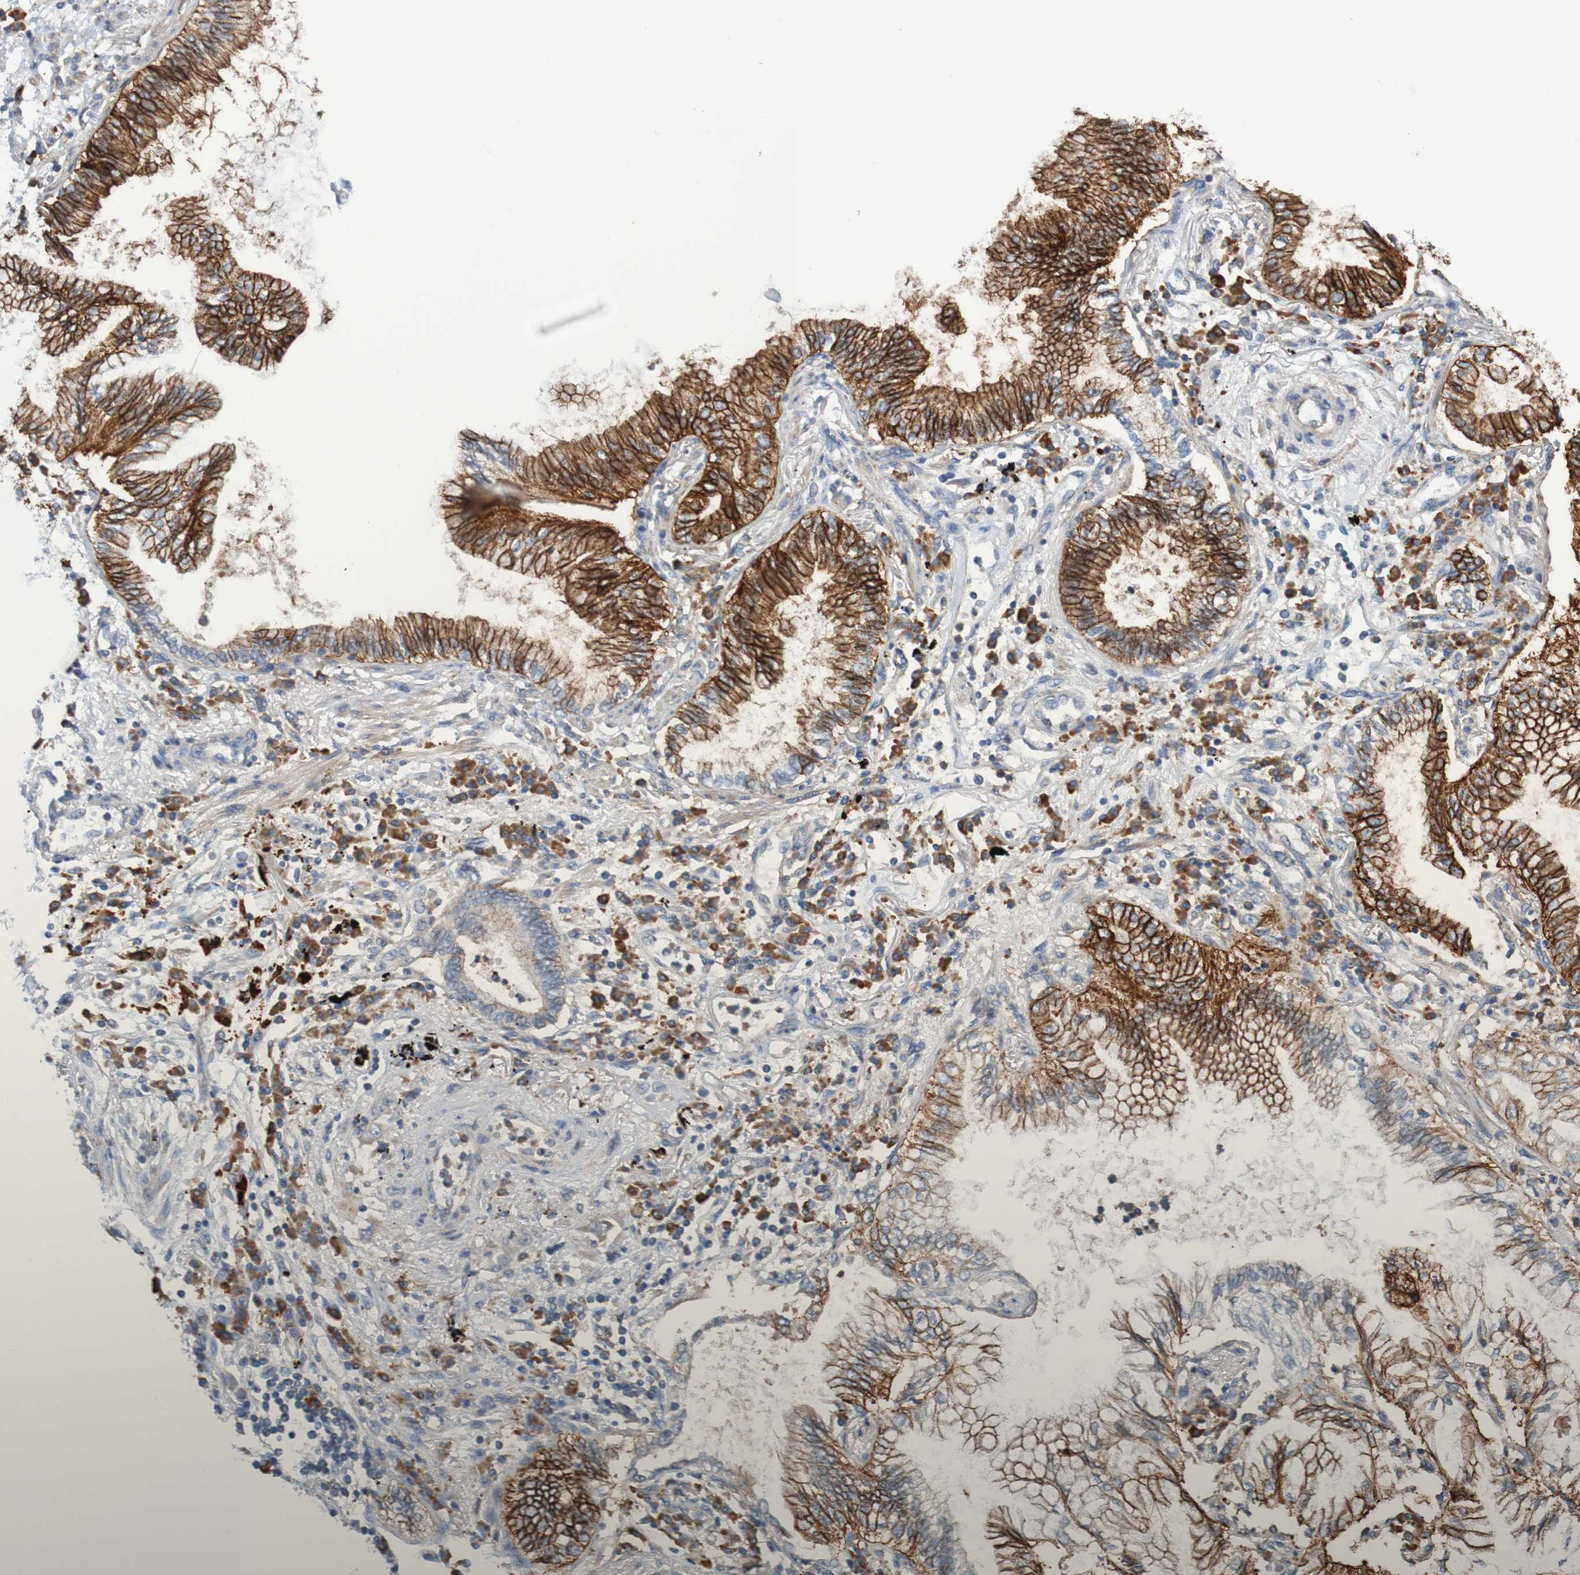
{"staining": {"intensity": "strong", "quantity": "25%-75%", "location": "cytoplasmic/membranous"}, "tissue": "lung cancer", "cell_type": "Tumor cells", "image_type": "cancer", "snomed": [{"axis": "morphology", "description": "Normal tissue, NOS"}, {"axis": "morphology", "description": "Adenocarcinoma, NOS"}, {"axis": "topography", "description": "Bronchus"}, {"axis": "topography", "description": "Lung"}], "caption": "A photomicrograph of human lung cancer stained for a protein displays strong cytoplasmic/membranous brown staining in tumor cells.", "gene": "CLDN18", "patient": {"sex": "female", "age": 70}}